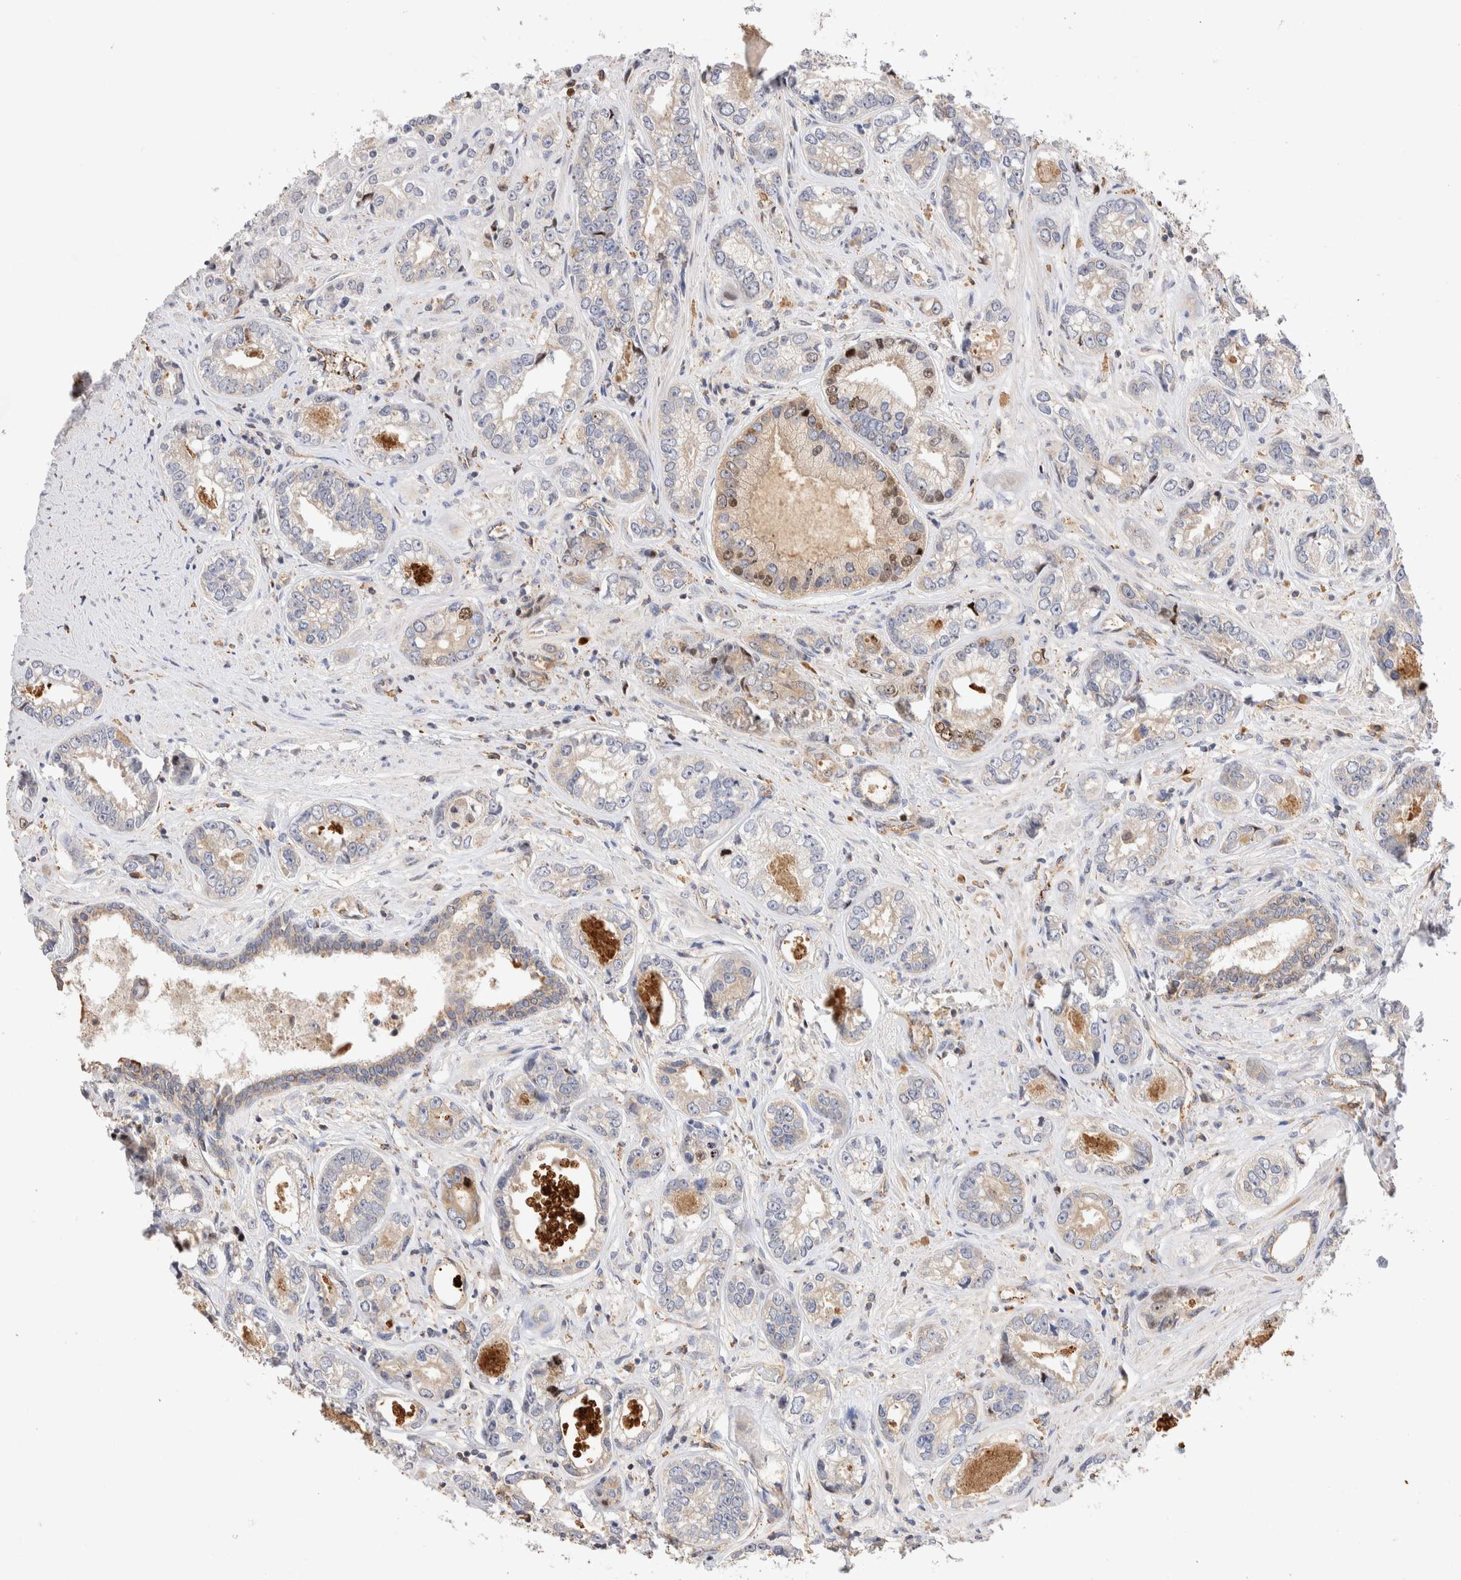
{"staining": {"intensity": "weak", "quantity": "<25%", "location": "cytoplasmic/membranous"}, "tissue": "prostate cancer", "cell_type": "Tumor cells", "image_type": "cancer", "snomed": [{"axis": "morphology", "description": "Adenocarcinoma, High grade"}, {"axis": "topography", "description": "Prostate"}], "caption": "An immunohistochemistry (IHC) histopathology image of prostate cancer is shown. There is no staining in tumor cells of prostate cancer.", "gene": "NSMAF", "patient": {"sex": "male", "age": 61}}